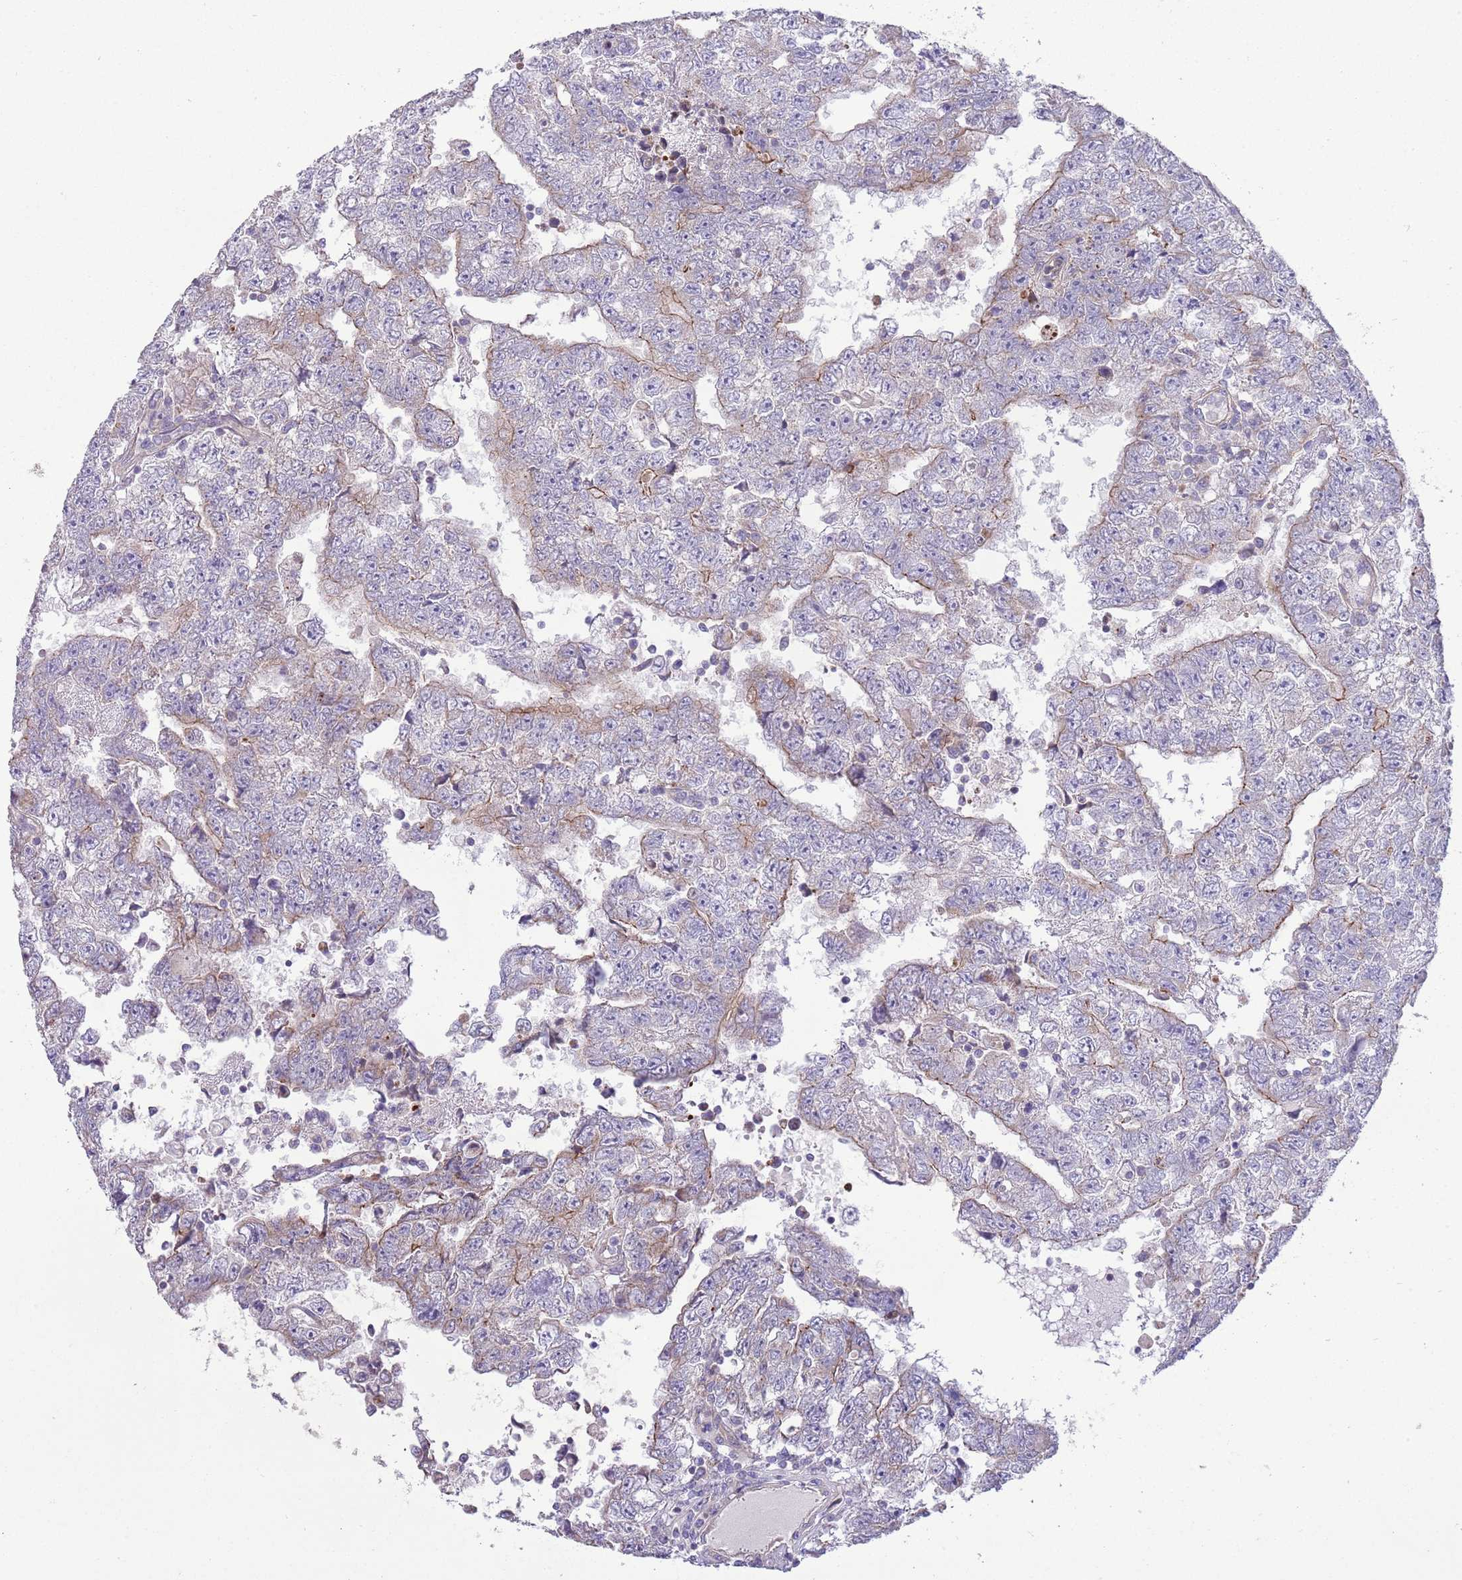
{"staining": {"intensity": "weak", "quantity": "25%-75%", "location": "cytoplasmic/membranous"}, "tissue": "testis cancer", "cell_type": "Tumor cells", "image_type": "cancer", "snomed": [{"axis": "morphology", "description": "Carcinoma, Embryonal, NOS"}, {"axis": "topography", "description": "Testis"}], "caption": "A brown stain shows weak cytoplasmic/membranous staining of a protein in human testis cancer tumor cells.", "gene": "TOMM5", "patient": {"sex": "male", "age": 25}}